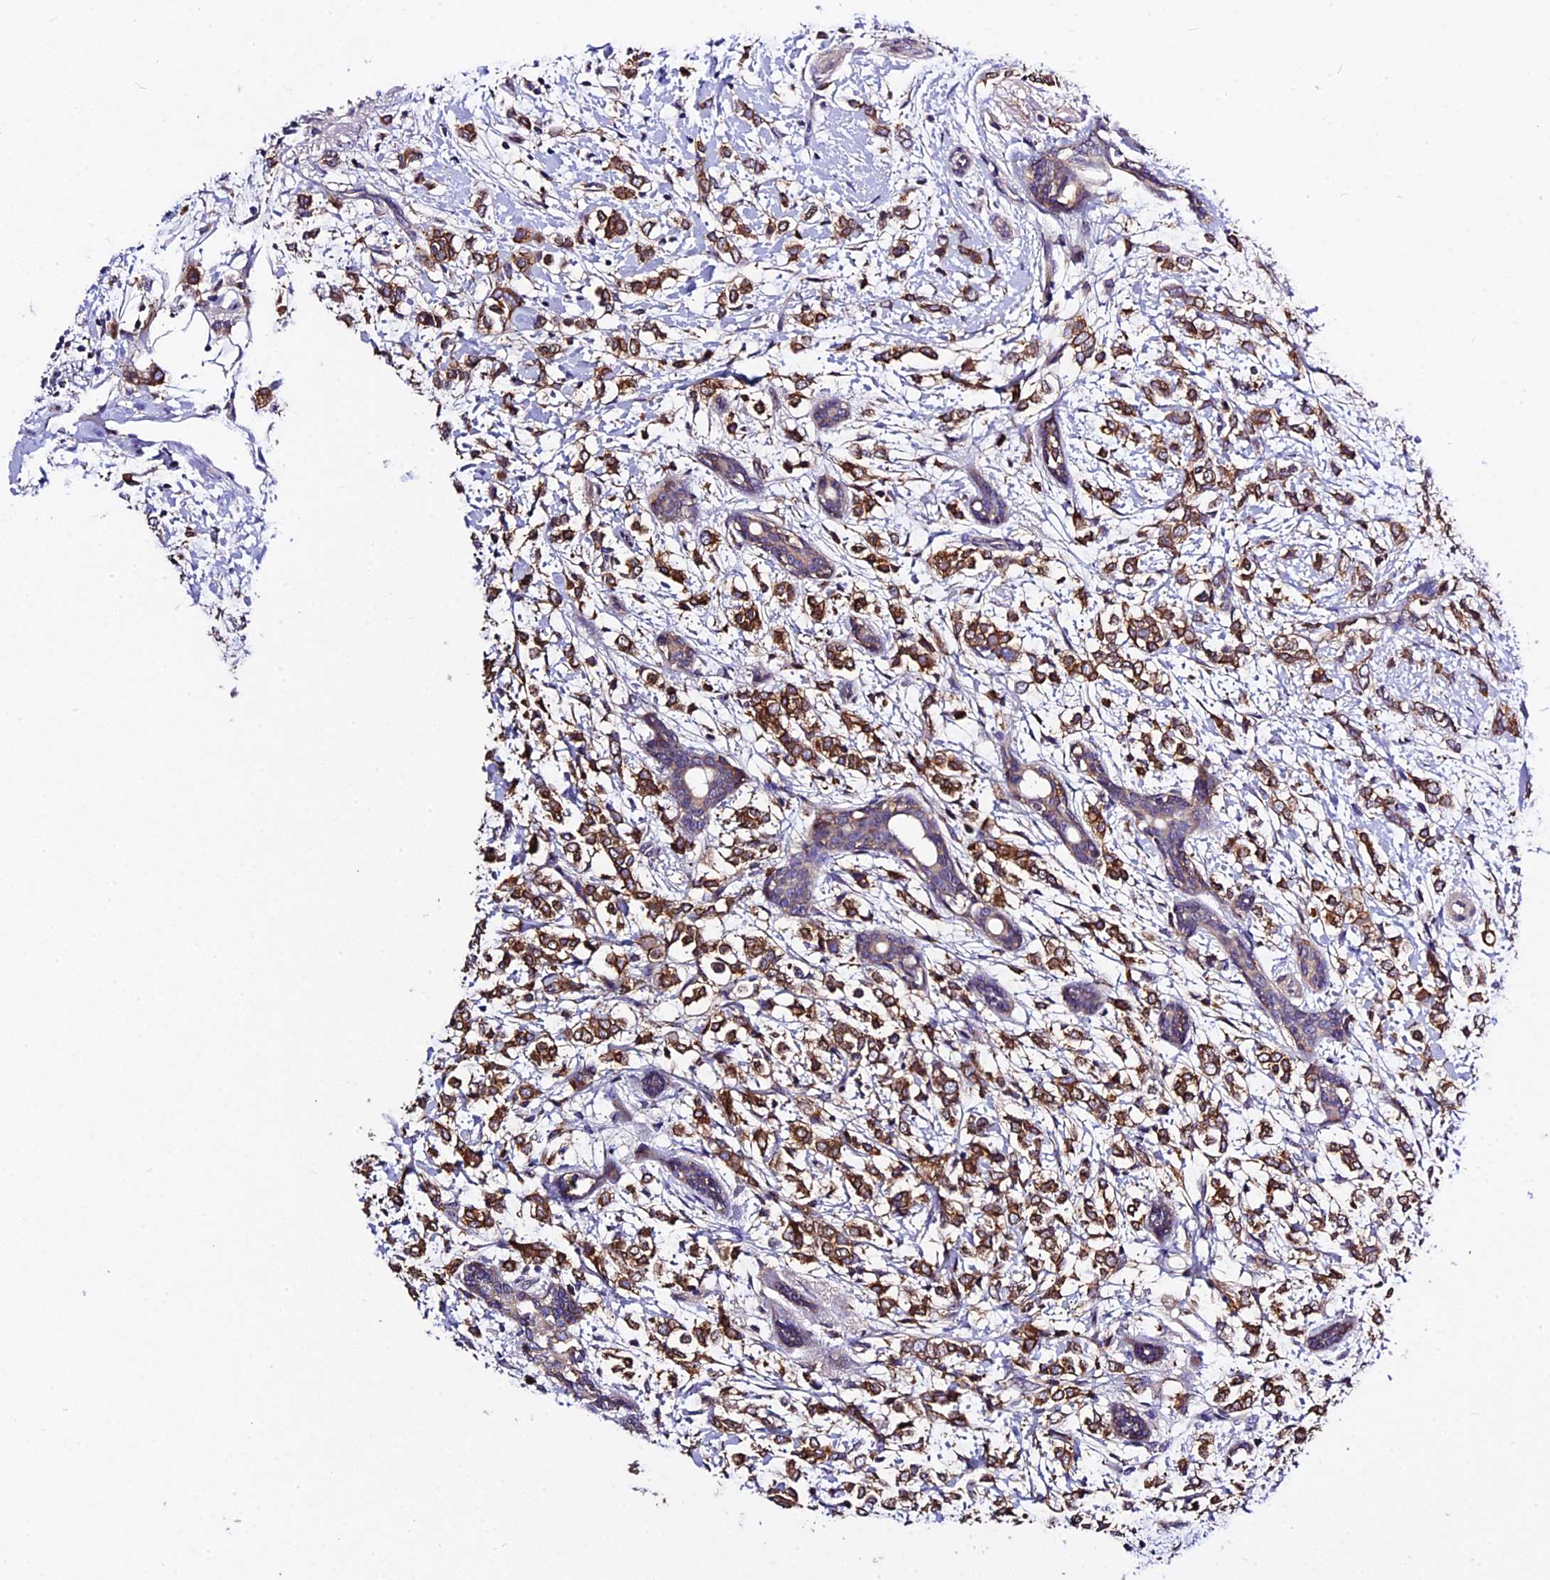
{"staining": {"intensity": "moderate", "quantity": ">75%", "location": "cytoplasmic/membranous"}, "tissue": "breast cancer", "cell_type": "Tumor cells", "image_type": "cancer", "snomed": [{"axis": "morphology", "description": "Normal tissue, NOS"}, {"axis": "morphology", "description": "Lobular carcinoma"}, {"axis": "topography", "description": "Breast"}], "caption": "Moderate cytoplasmic/membranous positivity for a protein is identified in about >75% of tumor cells of breast cancer using immunohistochemistry (IHC).", "gene": "CILP2", "patient": {"sex": "female", "age": 47}}